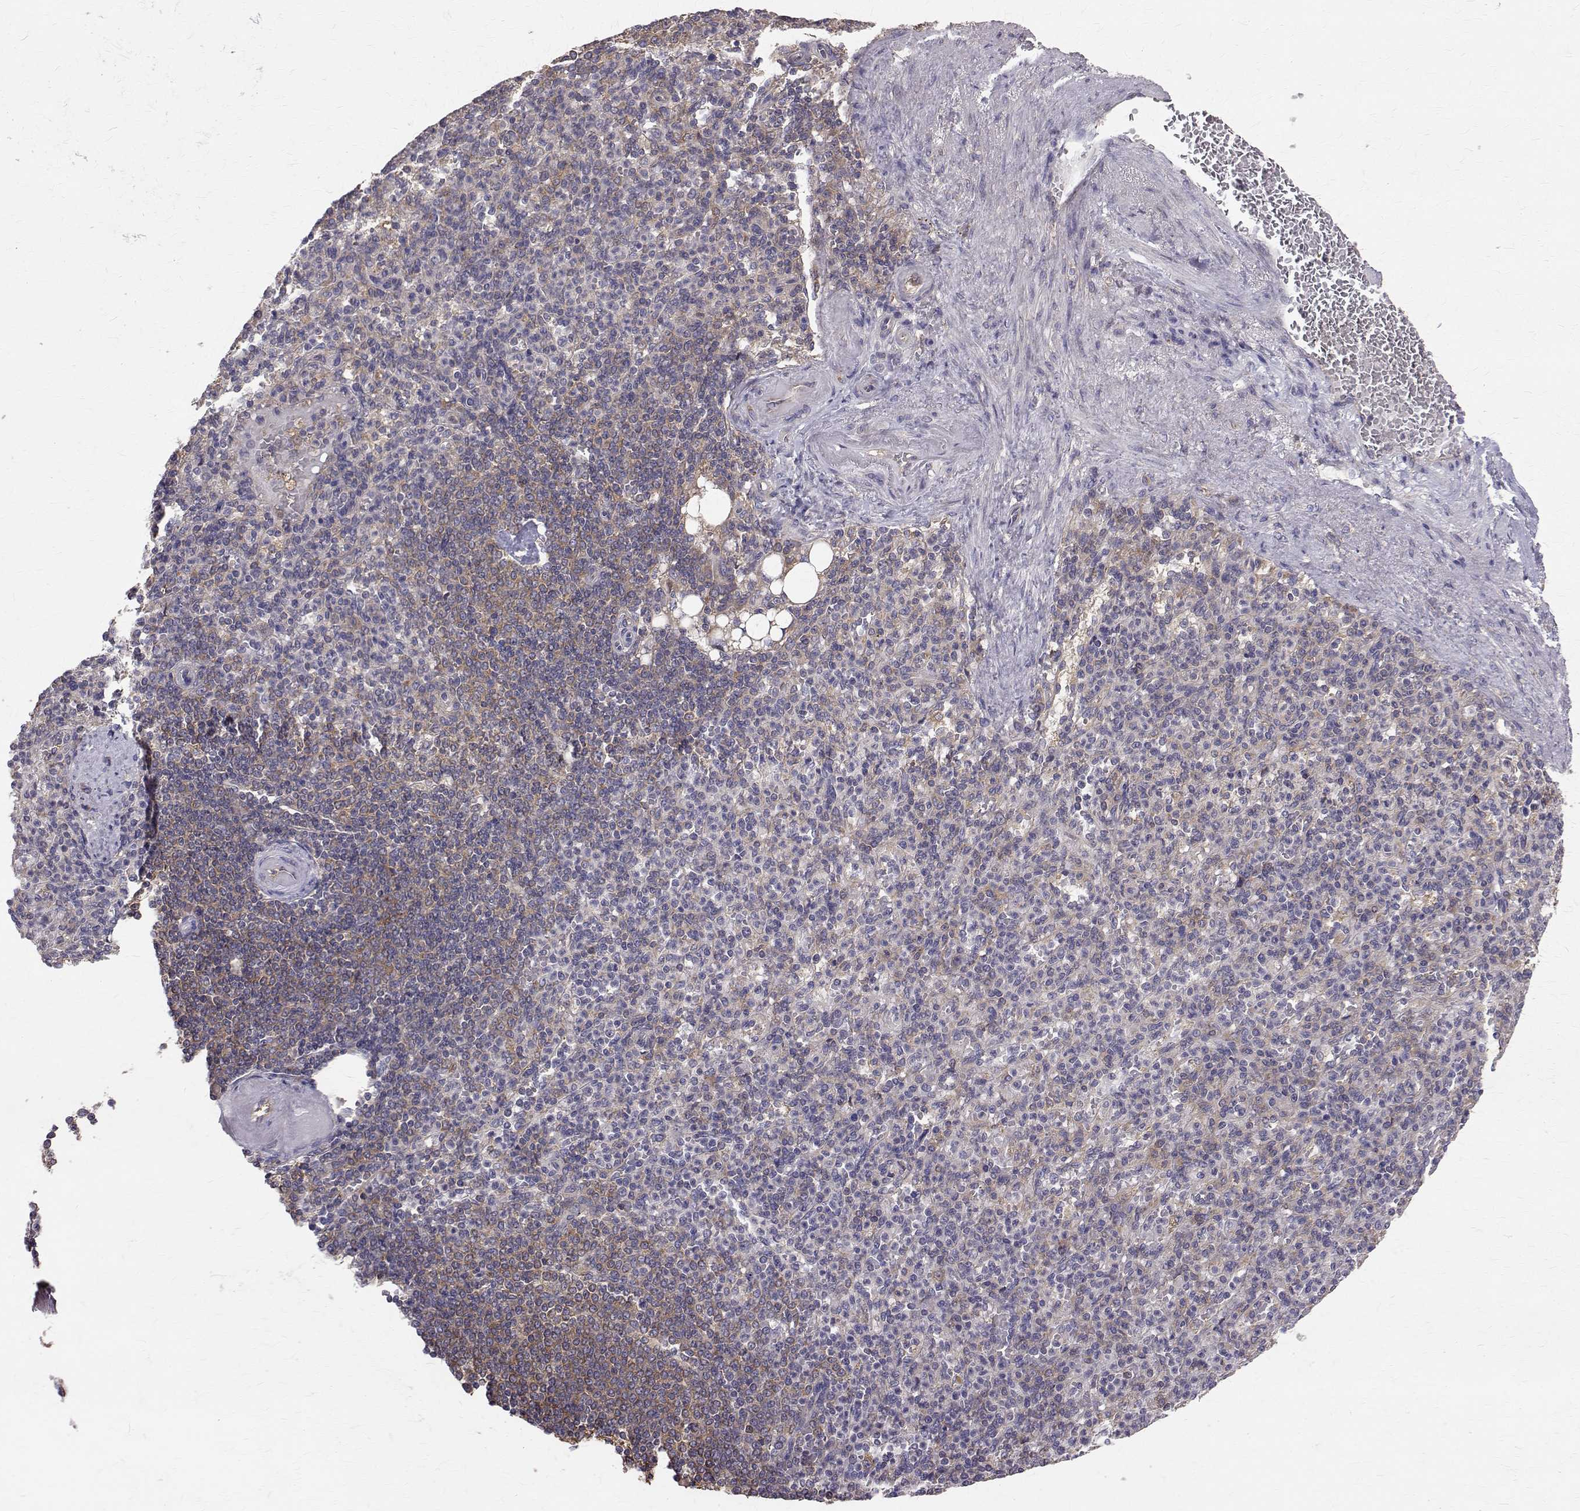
{"staining": {"intensity": "weak", "quantity": "<25%", "location": "cytoplasmic/membranous"}, "tissue": "spleen", "cell_type": "Cells in red pulp", "image_type": "normal", "snomed": [{"axis": "morphology", "description": "Normal tissue, NOS"}, {"axis": "topography", "description": "Spleen"}], "caption": "IHC micrograph of normal spleen: human spleen stained with DAB exhibits no significant protein expression in cells in red pulp. Brightfield microscopy of immunohistochemistry (IHC) stained with DAB (brown) and hematoxylin (blue), captured at high magnification.", "gene": "FARSB", "patient": {"sex": "female", "age": 74}}